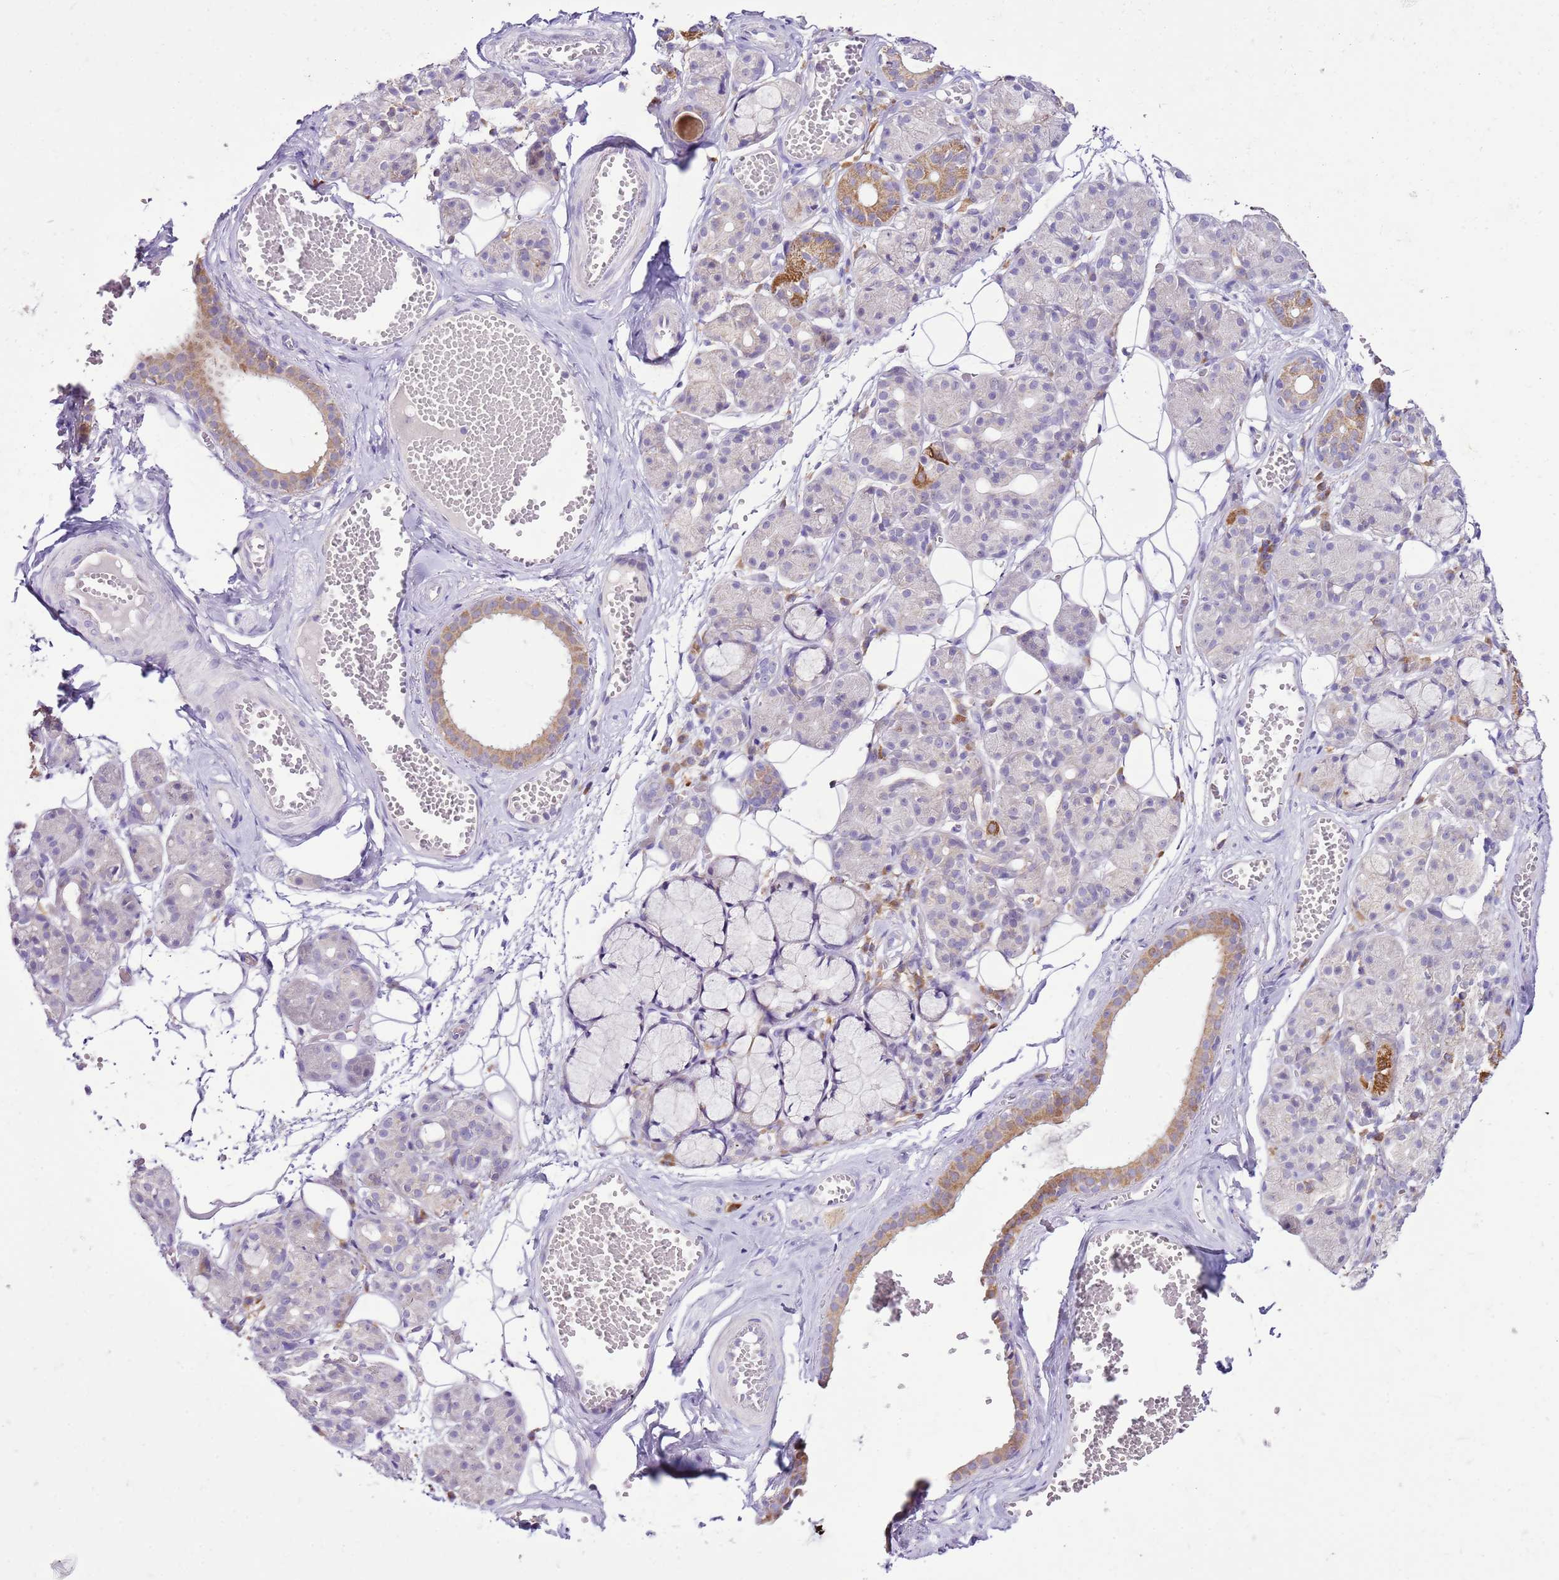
{"staining": {"intensity": "moderate", "quantity": "<25%", "location": "cytoplasmic/membranous"}, "tissue": "salivary gland", "cell_type": "Glandular cells", "image_type": "normal", "snomed": [{"axis": "morphology", "description": "Normal tissue, NOS"}, {"axis": "topography", "description": "Salivary gland"}], "caption": "DAB immunohistochemical staining of normal salivary gland demonstrates moderate cytoplasmic/membranous protein expression in about <25% of glandular cells.", "gene": "MRPL36", "patient": {"sex": "male", "age": 63}}